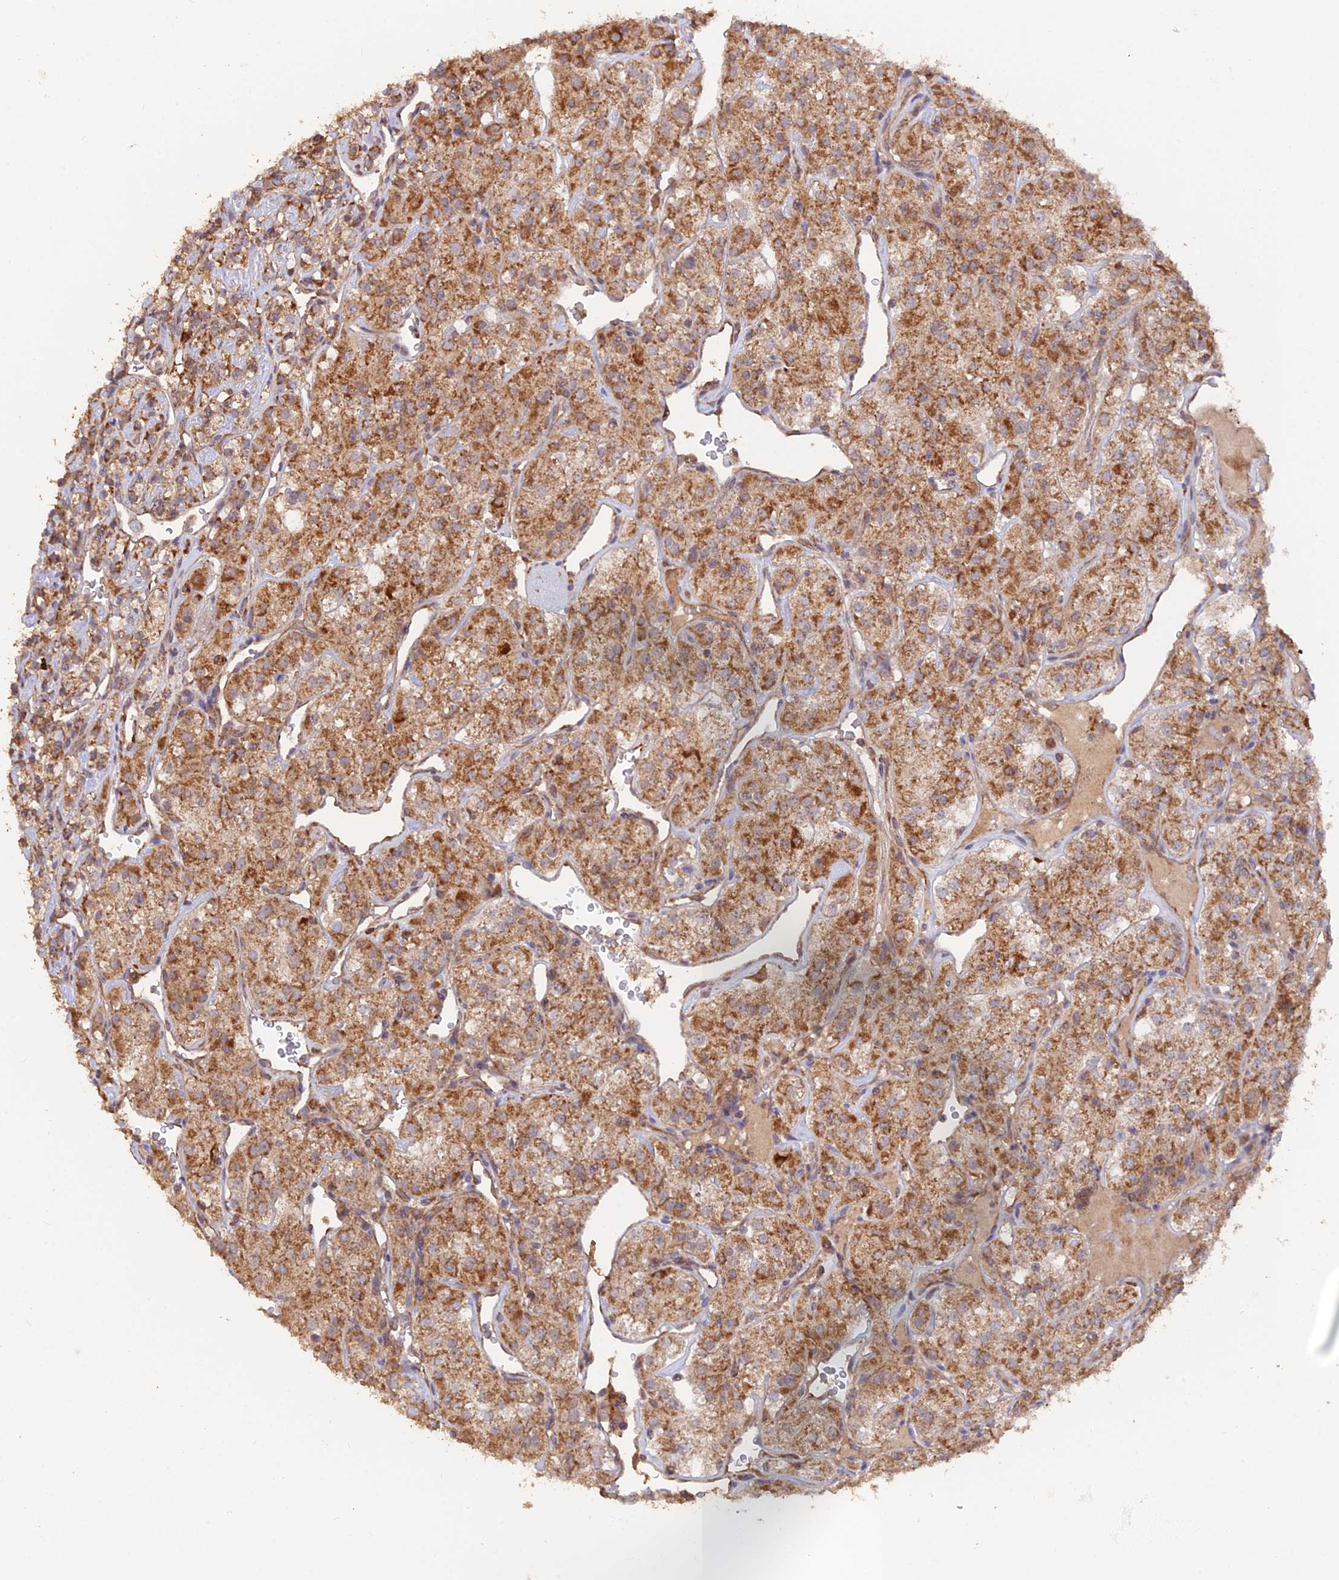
{"staining": {"intensity": "moderate", "quantity": ">75%", "location": "cytoplasmic/membranous"}, "tissue": "renal cancer", "cell_type": "Tumor cells", "image_type": "cancer", "snomed": [{"axis": "morphology", "description": "Adenocarcinoma, NOS"}, {"axis": "topography", "description": "Kidney"}], "caption": "A micrograph of renal adenocarcinoma stained for a protein displays moderate cytoplasmic/membranous brown staining in tumor cells.", "gene": "IFT22", "patient": {"sex": "male", "age": 77}}